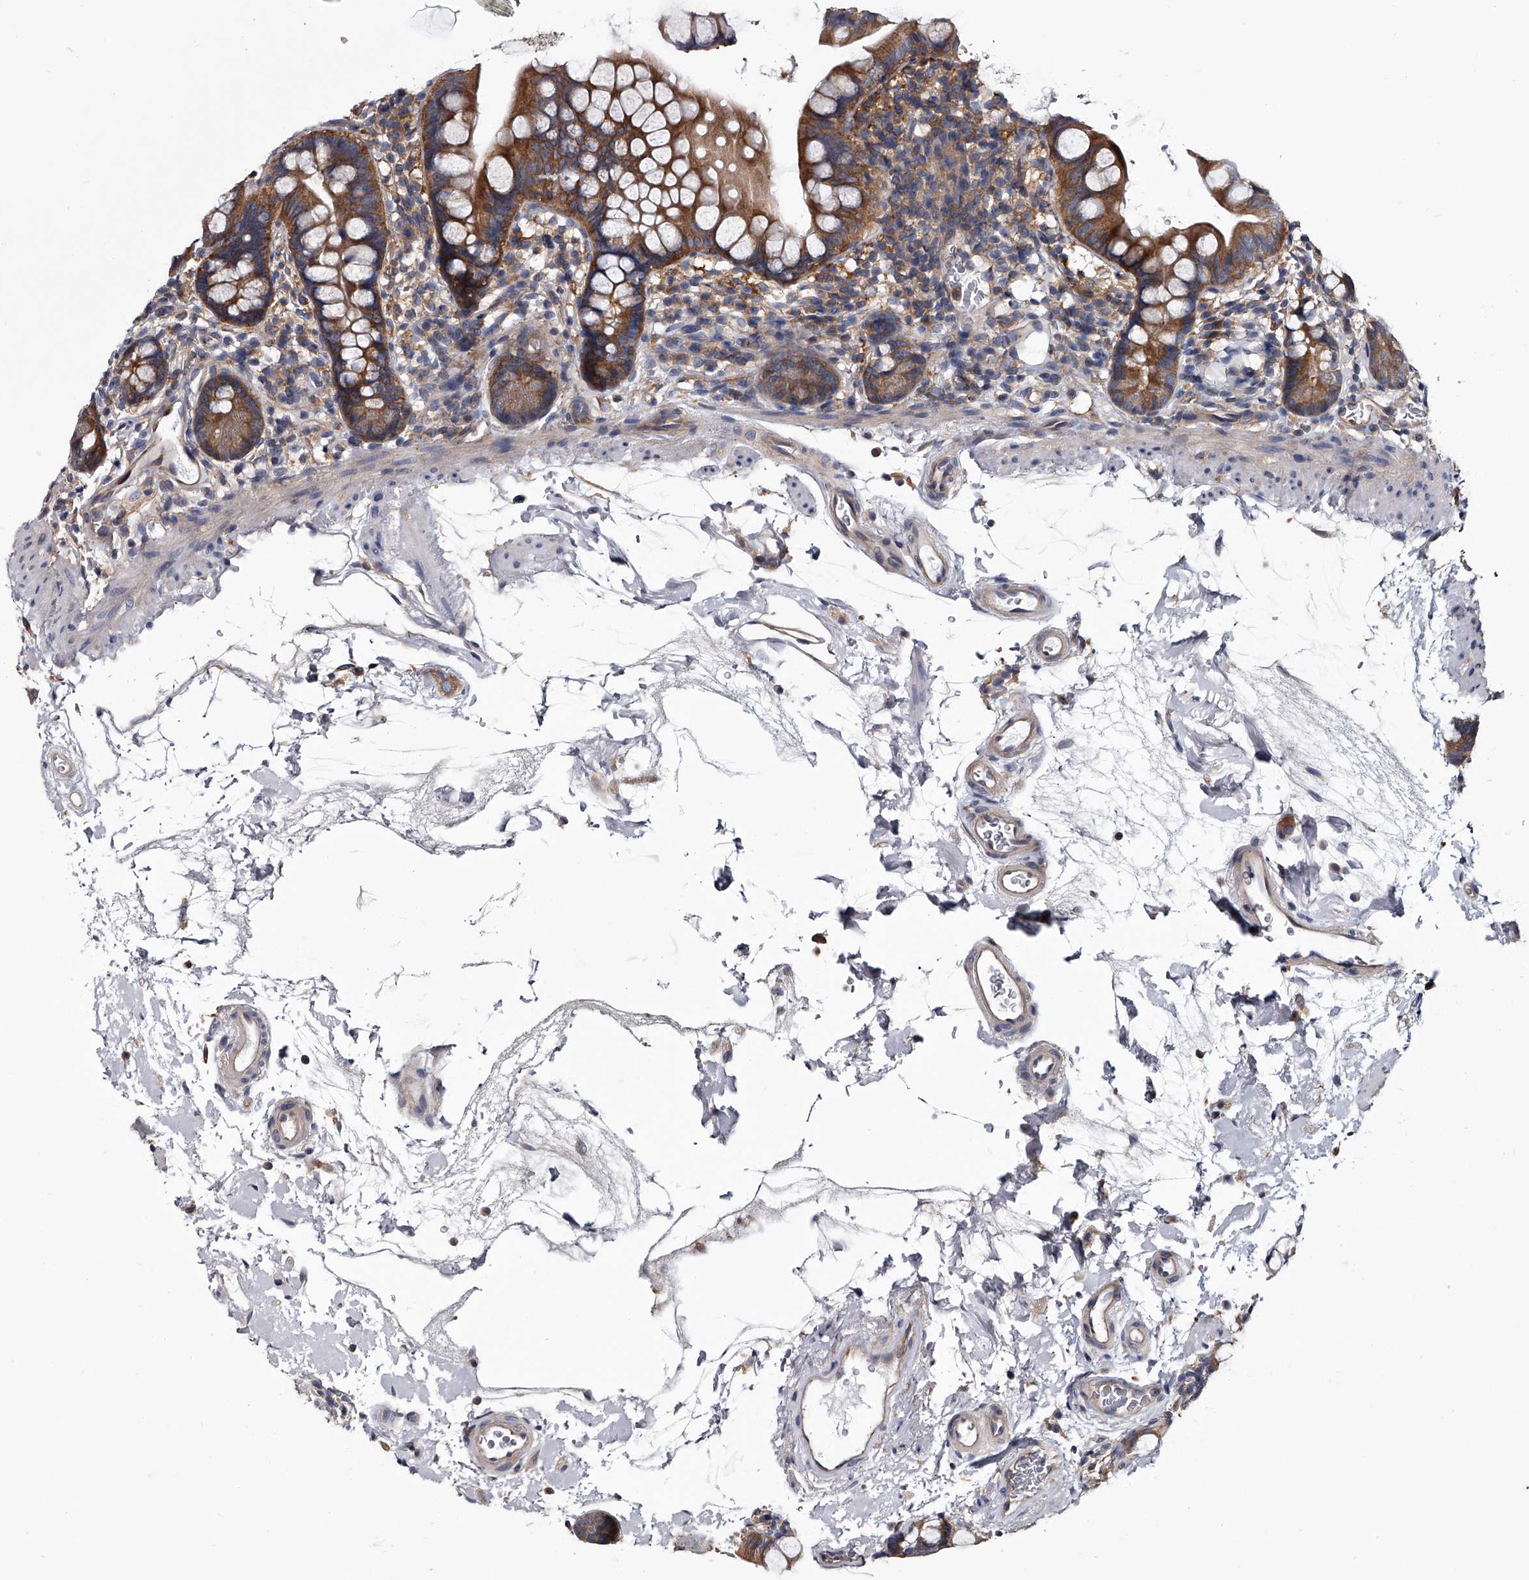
{"staining": {"intensity": "moderate", "quantity": ">75%", "location": "cytoplasmic/membranous"}, "tissue": "small intestine", "cell_type": "Glandular cells", "image_type": "normal", "snomed": [{"axis": "morphology", "description": "Normal tissue, NOS"}, {"axis": "topography", "description": "Small intestine"}], "caption": "IHC histopathology image of unremarkable small intestine stained for a protein (brown), which reveals medium levels of moderate cytoplasmic/membranous staining in approximately >75% of glandular cells.", "gene": "GAPVD1", "patient": {"sex": "female", "age": 84}}